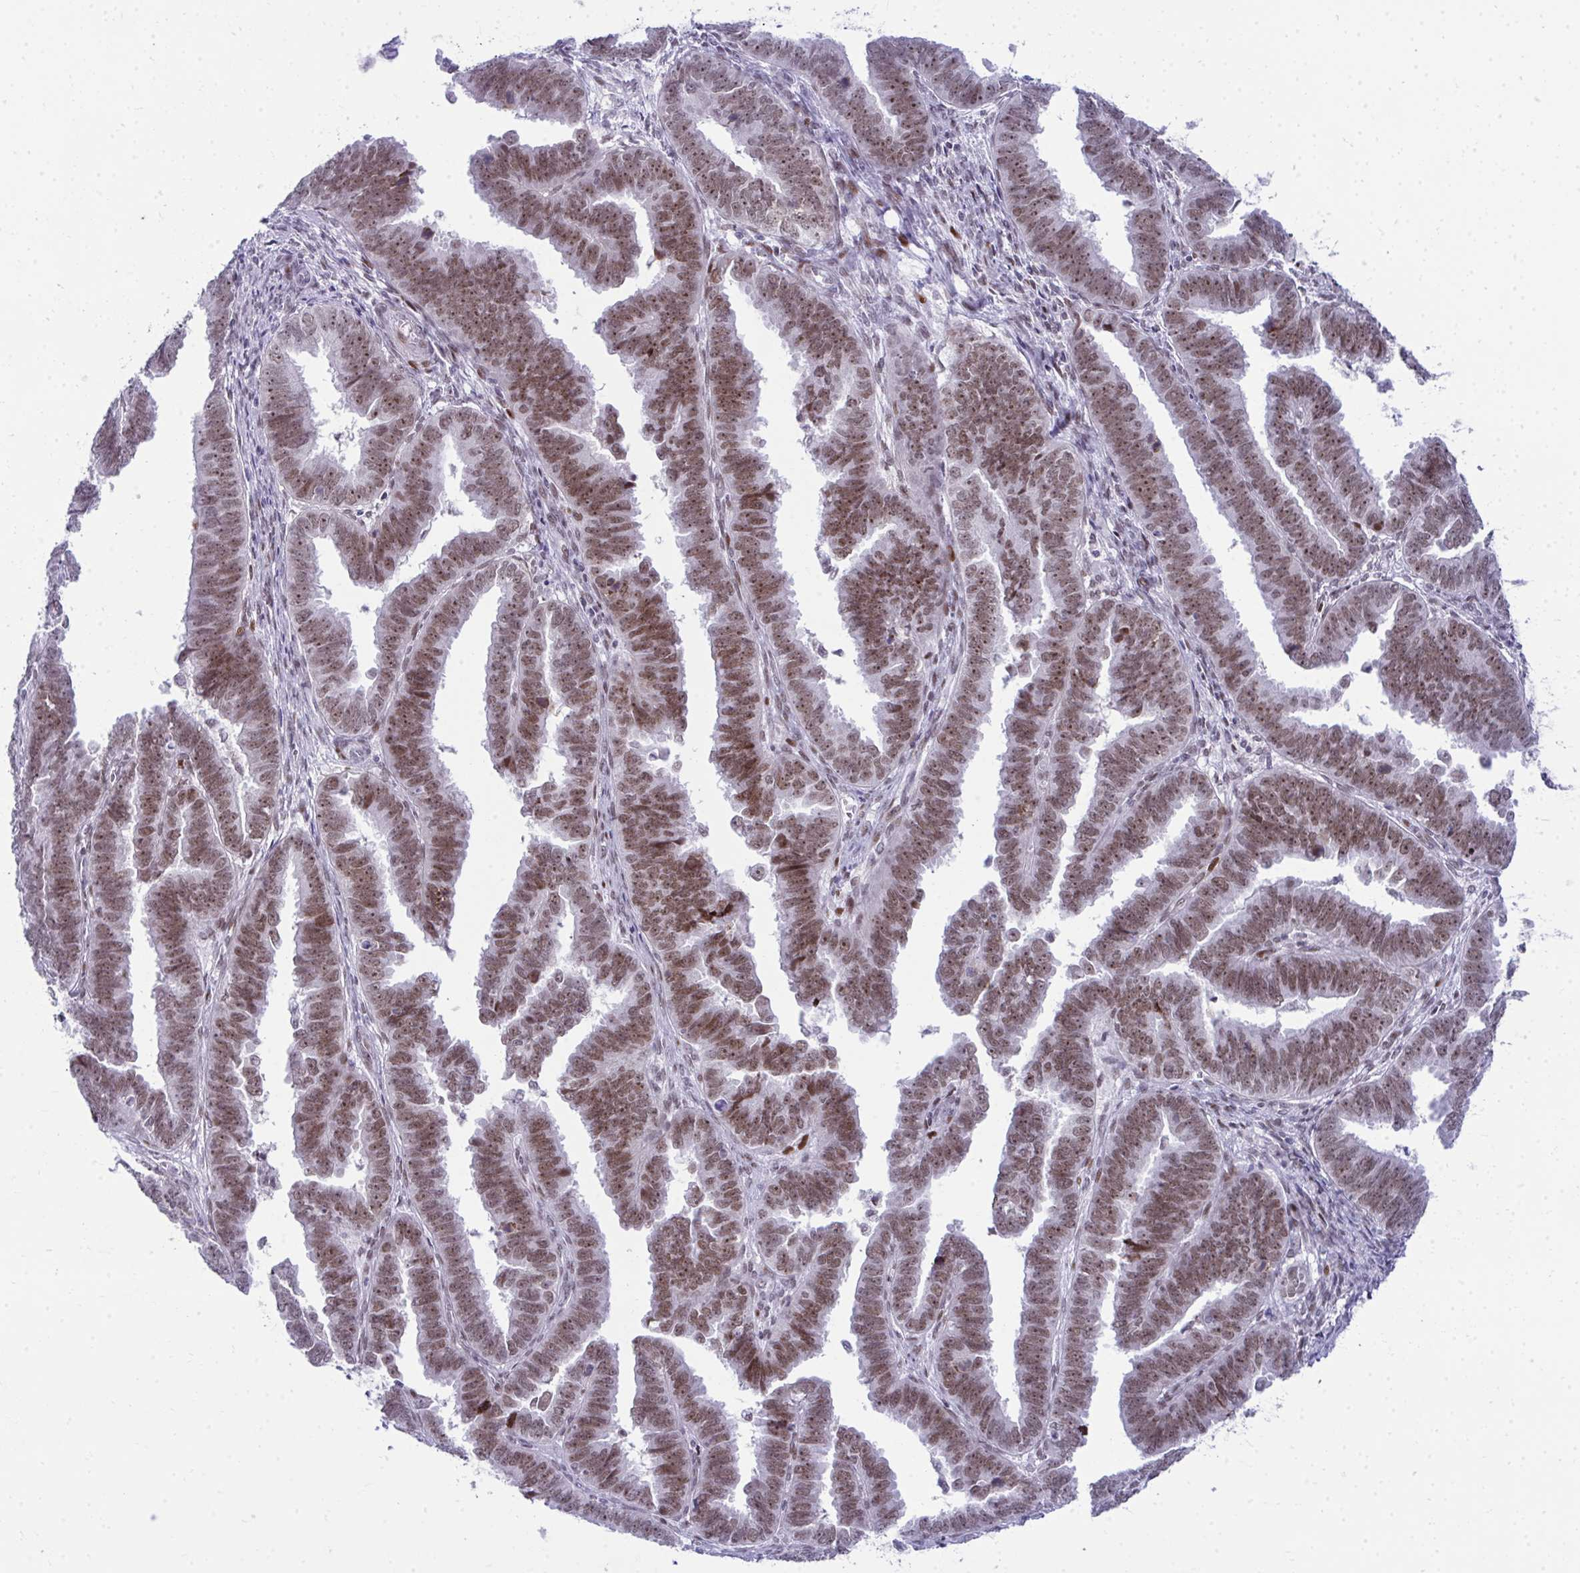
{"staining": {"intensity": "moderate", "quantity": ">75%", "location": "nuclear"}, "tissue": "endometrial cancer", "cell_type": "Tumor cells", "image_type": "cancer", "snomed": [{"axis": "morphology", "description": "Adenocarcinoma, NOS"}, {"axis": "topography", "description": "Endometrium"}], "caption": "The micrograph exhibits immunohistochemical staining of endometrial cancer (adenocarcinoma). There is moderate nuclear staining is identified in approximately >75% of tumor cells.", "gene": "GLDN", "patient": {"sex": "female", "age": 75}}